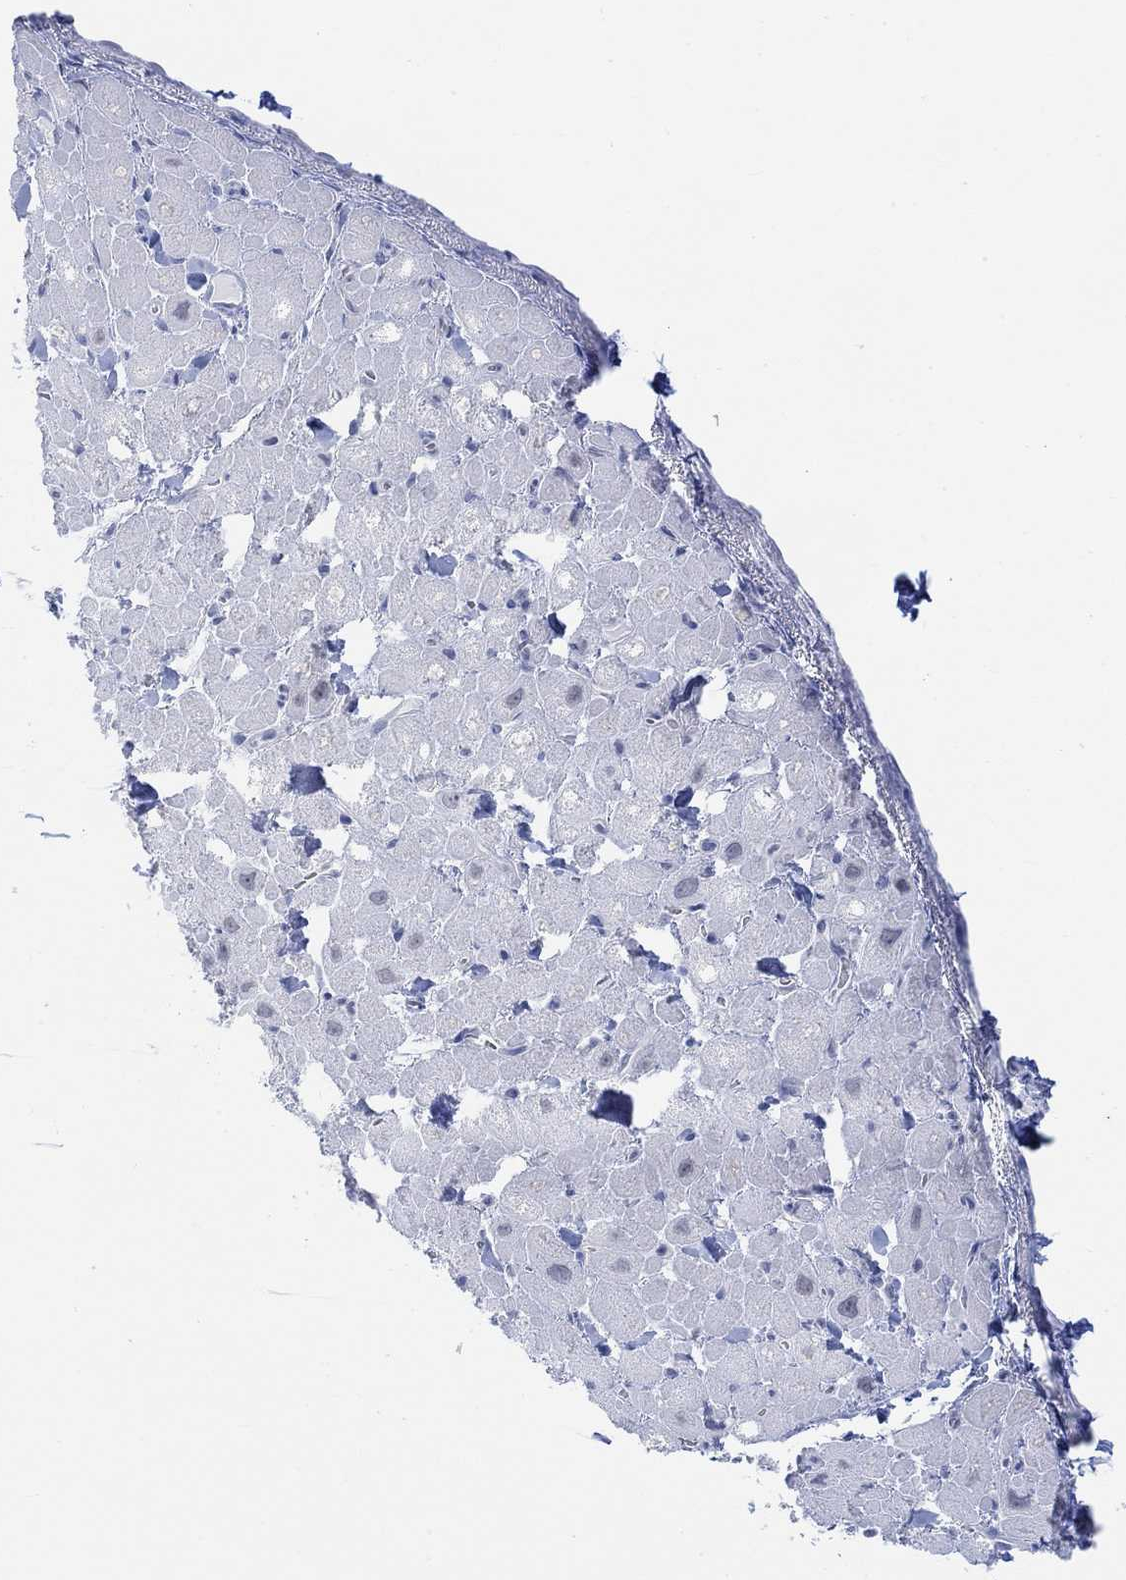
{"staining": {"intensity": "negative", "quantity": "none", "location": "none"}, "tissue": "heart muscle", "cell_type": "Cardiomyocytes", "image_type": "normal", "snomed": [{"axis": "morphology", "description": "Normal tissue, NOS"}, {"axis": "topography", "description": "Heart"}], "caption": "IHC histopathology image of benign heart muscle: heart muscle stained with DAB (3,3'-diaminobenzidine) shows no significant protein positivity in cardiomyocytes.", "gene": "AK8", "patient": {"sex": "male", "age": 60}}